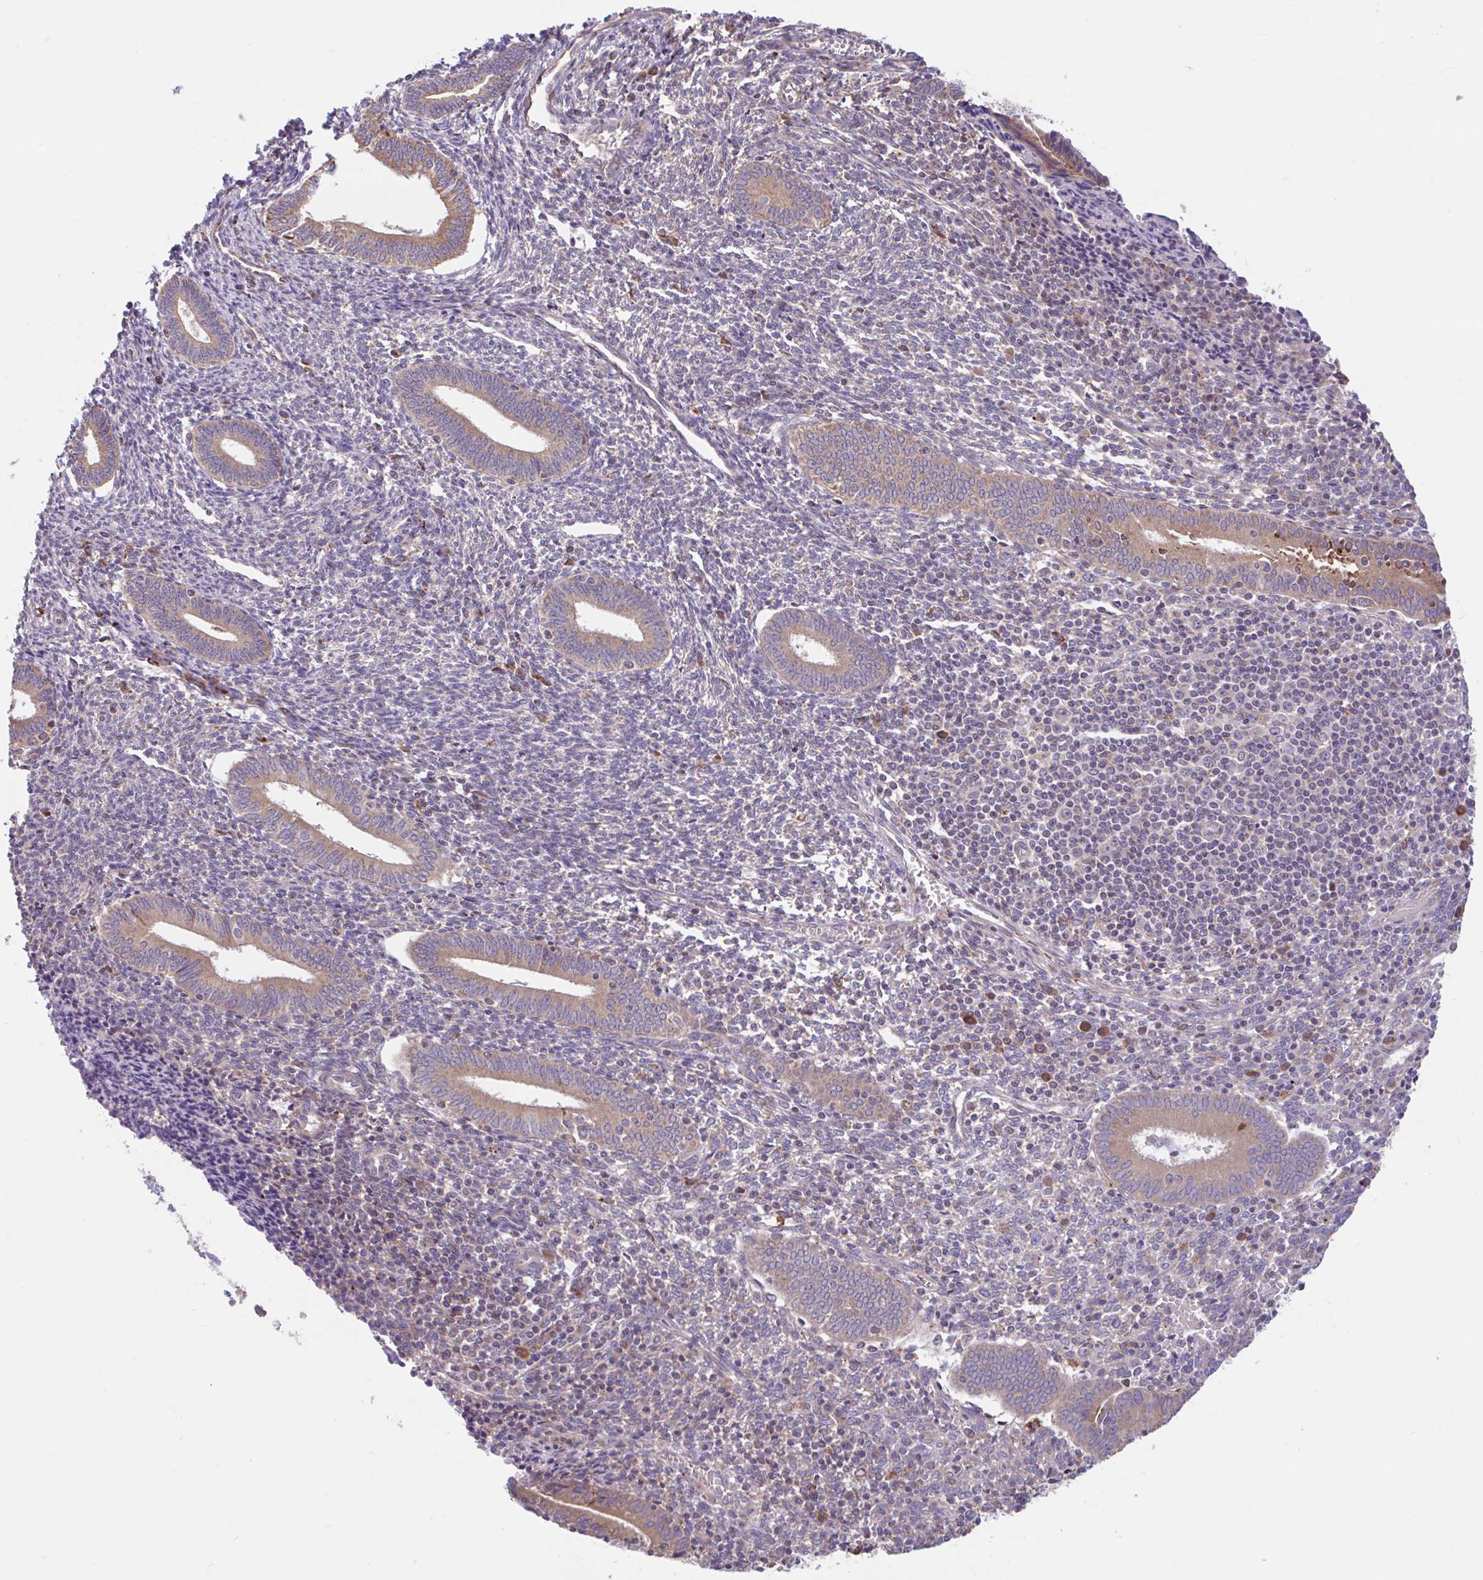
{"staining": {"intensity": "negative", "quantity": "none", "location": "none"}, "tissue": "endometrium", "cell_type": "Cells in endometrial stroma", "image_type": "normal", "snomed": [{"axis": "morphology", "description": "Normal tissue, NOS"}, {"axis": "topography", "description": "Endometrium"}], "caption": "This is a micrograph of IHC staining of unremarkable endometrium, which shows no expression in cells in endometrial stroma. (Stains: DAB (3,3'-diaminobenzidine) immunohistochemistry (IHC) with hematoxylin counter stain, Microscopy: brightfield microscopy at high magnification).", "gene": "RALBP1", "patient": {"sex": "female", "age": 41}}